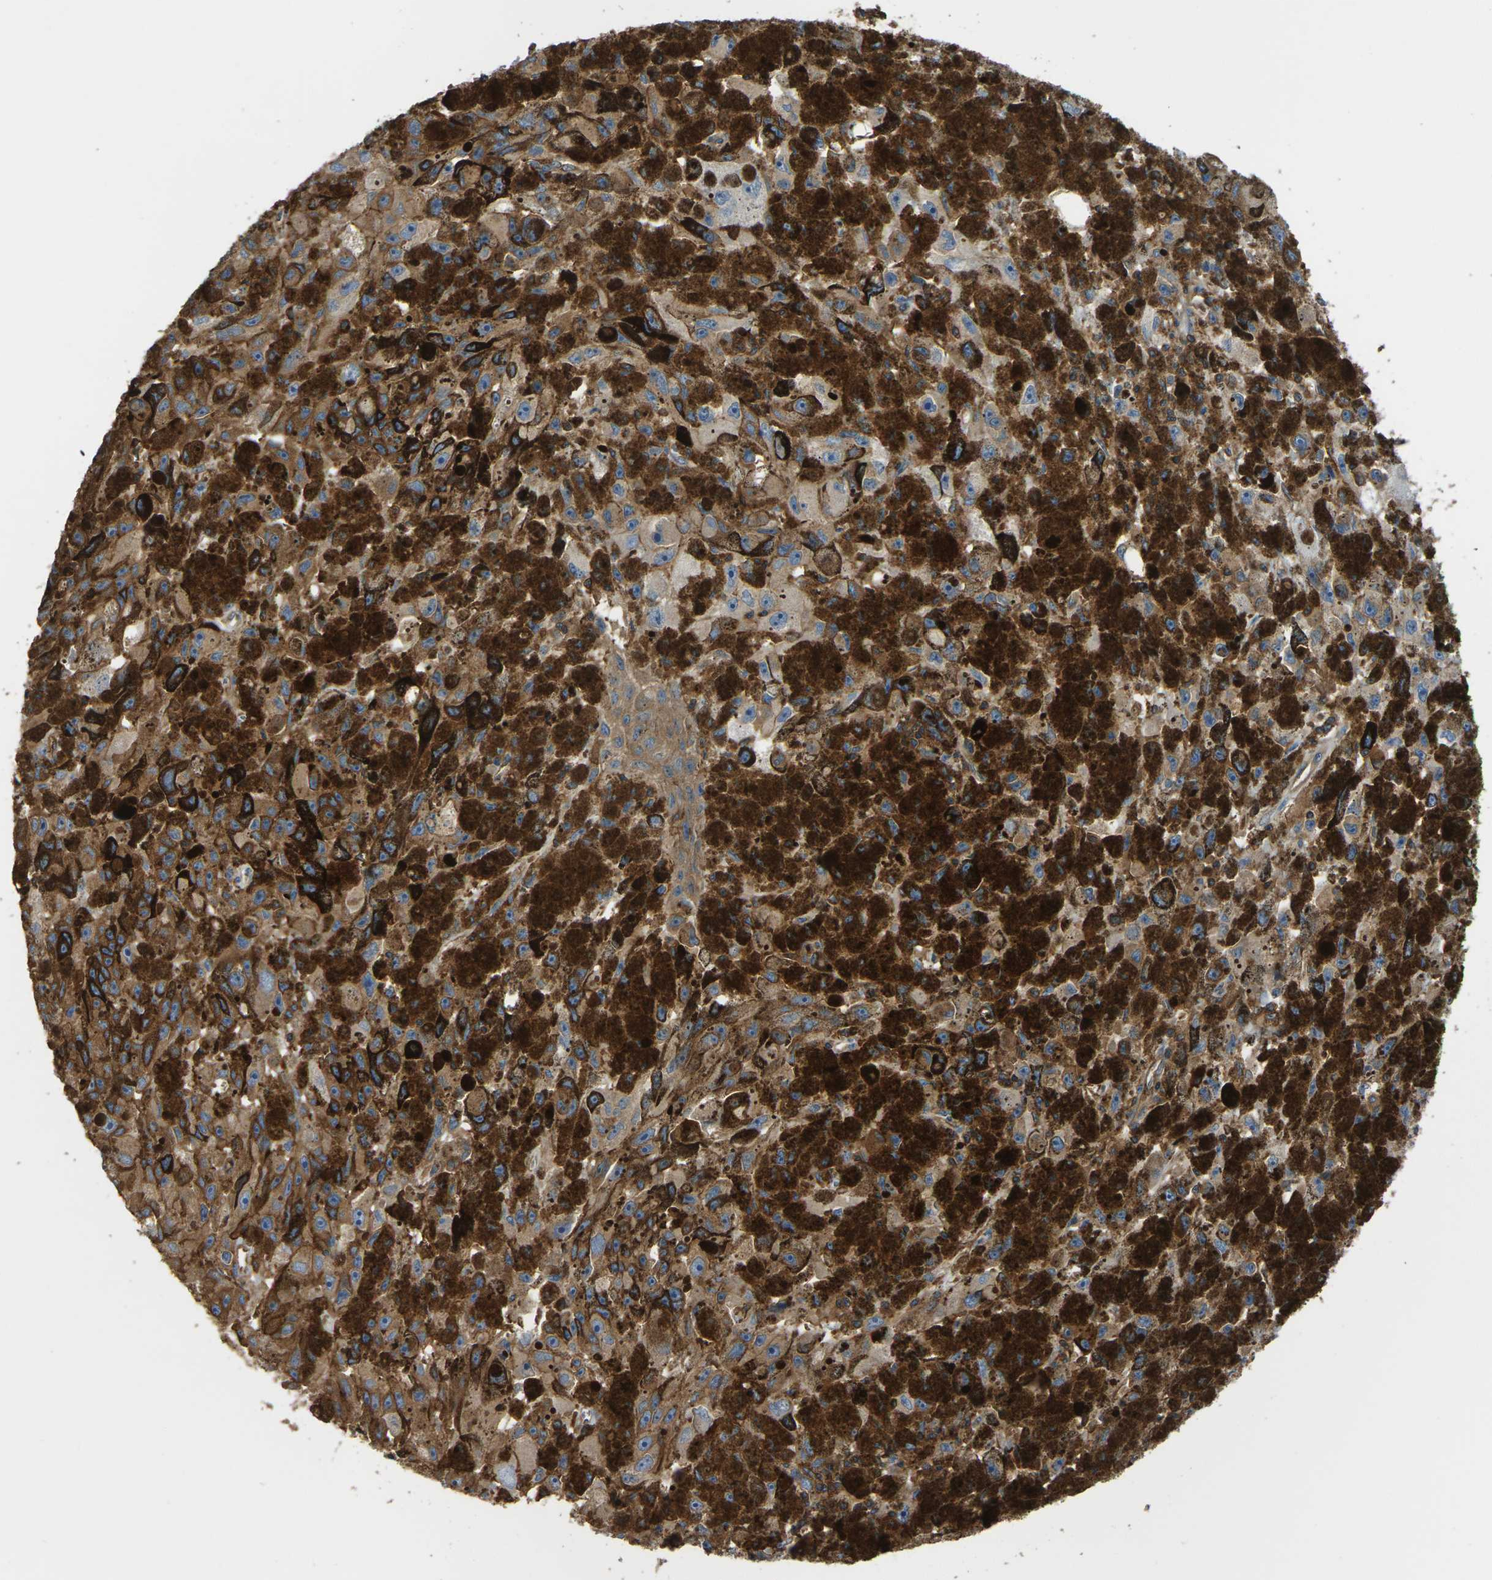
{"staining": {"intensity": "moderate", "quantity": ">75%", "location": "cytoplasmic/membranous"}, "tissue": "melanoma", "cell_type": "Tumor cells", "image_type": "cancer", "snomed": [{"axis": "morphology", "description": "Malignant melanoma, NOS"}, {"axis": "topography", "description": "Skin"}], "caption": "A micrograph showing moderate cytoplasmic/membranous positivity in approximately >75% of tumor cells in melanoma, as visualized by brown immunohistochemical staining.", "gene": "IQGAP1", "patient": {"sex": "female", "age": 104}}